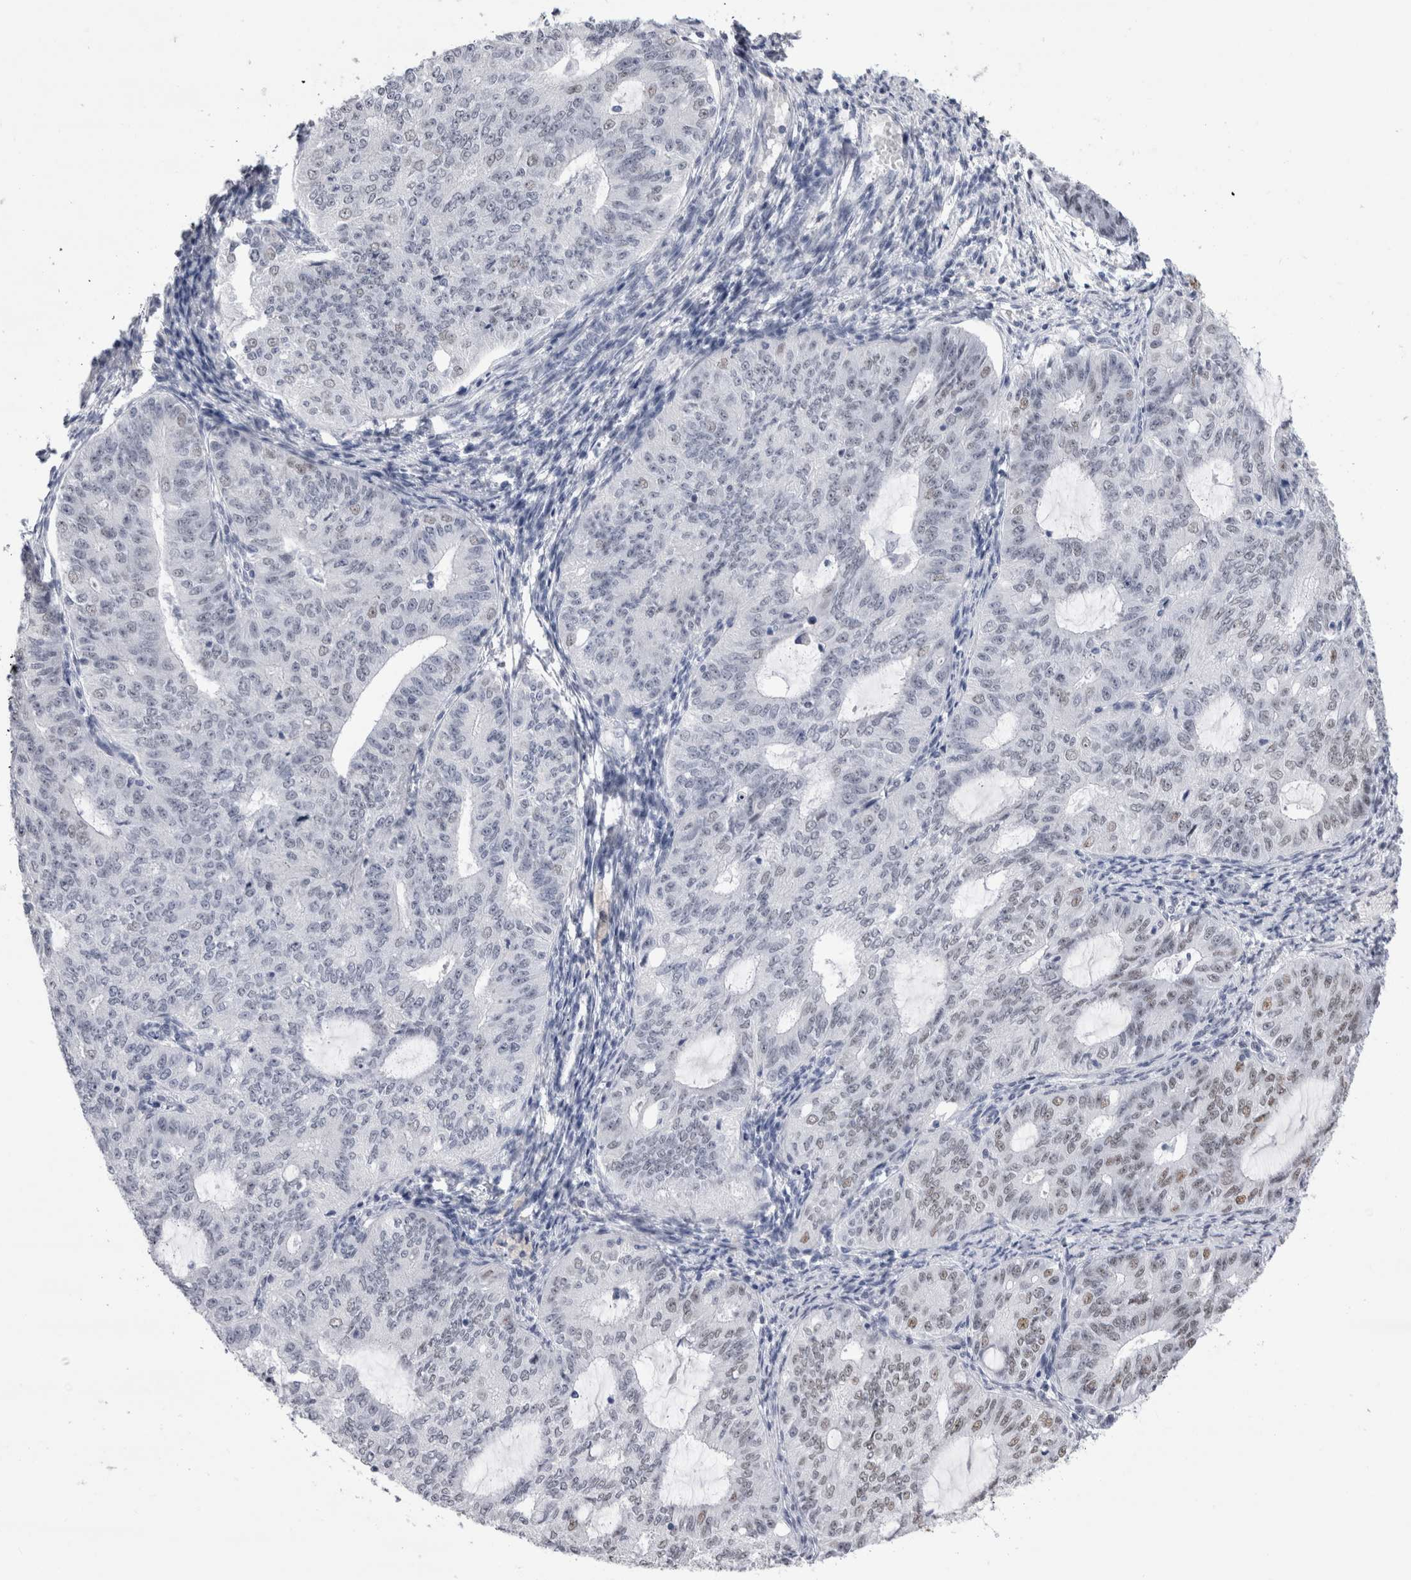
{"staining": {"intensity": "moderate", "quantity": "<25%", "location": "nuclear"}, "tissue": "endometrial cancer", "cell_type": "Tumor cells", "image_type": "cancer", "snomed": [{"axis": "morphology", "description": "Adenocarcinoma, NOS"}, {"axis": "topography", "description": "Endometrium"}], "caption": "Brown immunohistochemical staining in human endometrial cancer (adenocarcinoma) demonstrates moderate nuclear staining in about <25% of tumor cells. (DAB IHC with brightfield microscopy, high magnification).", "gene": "RBM6", "patient": {"sex": "female", "age": 32}}